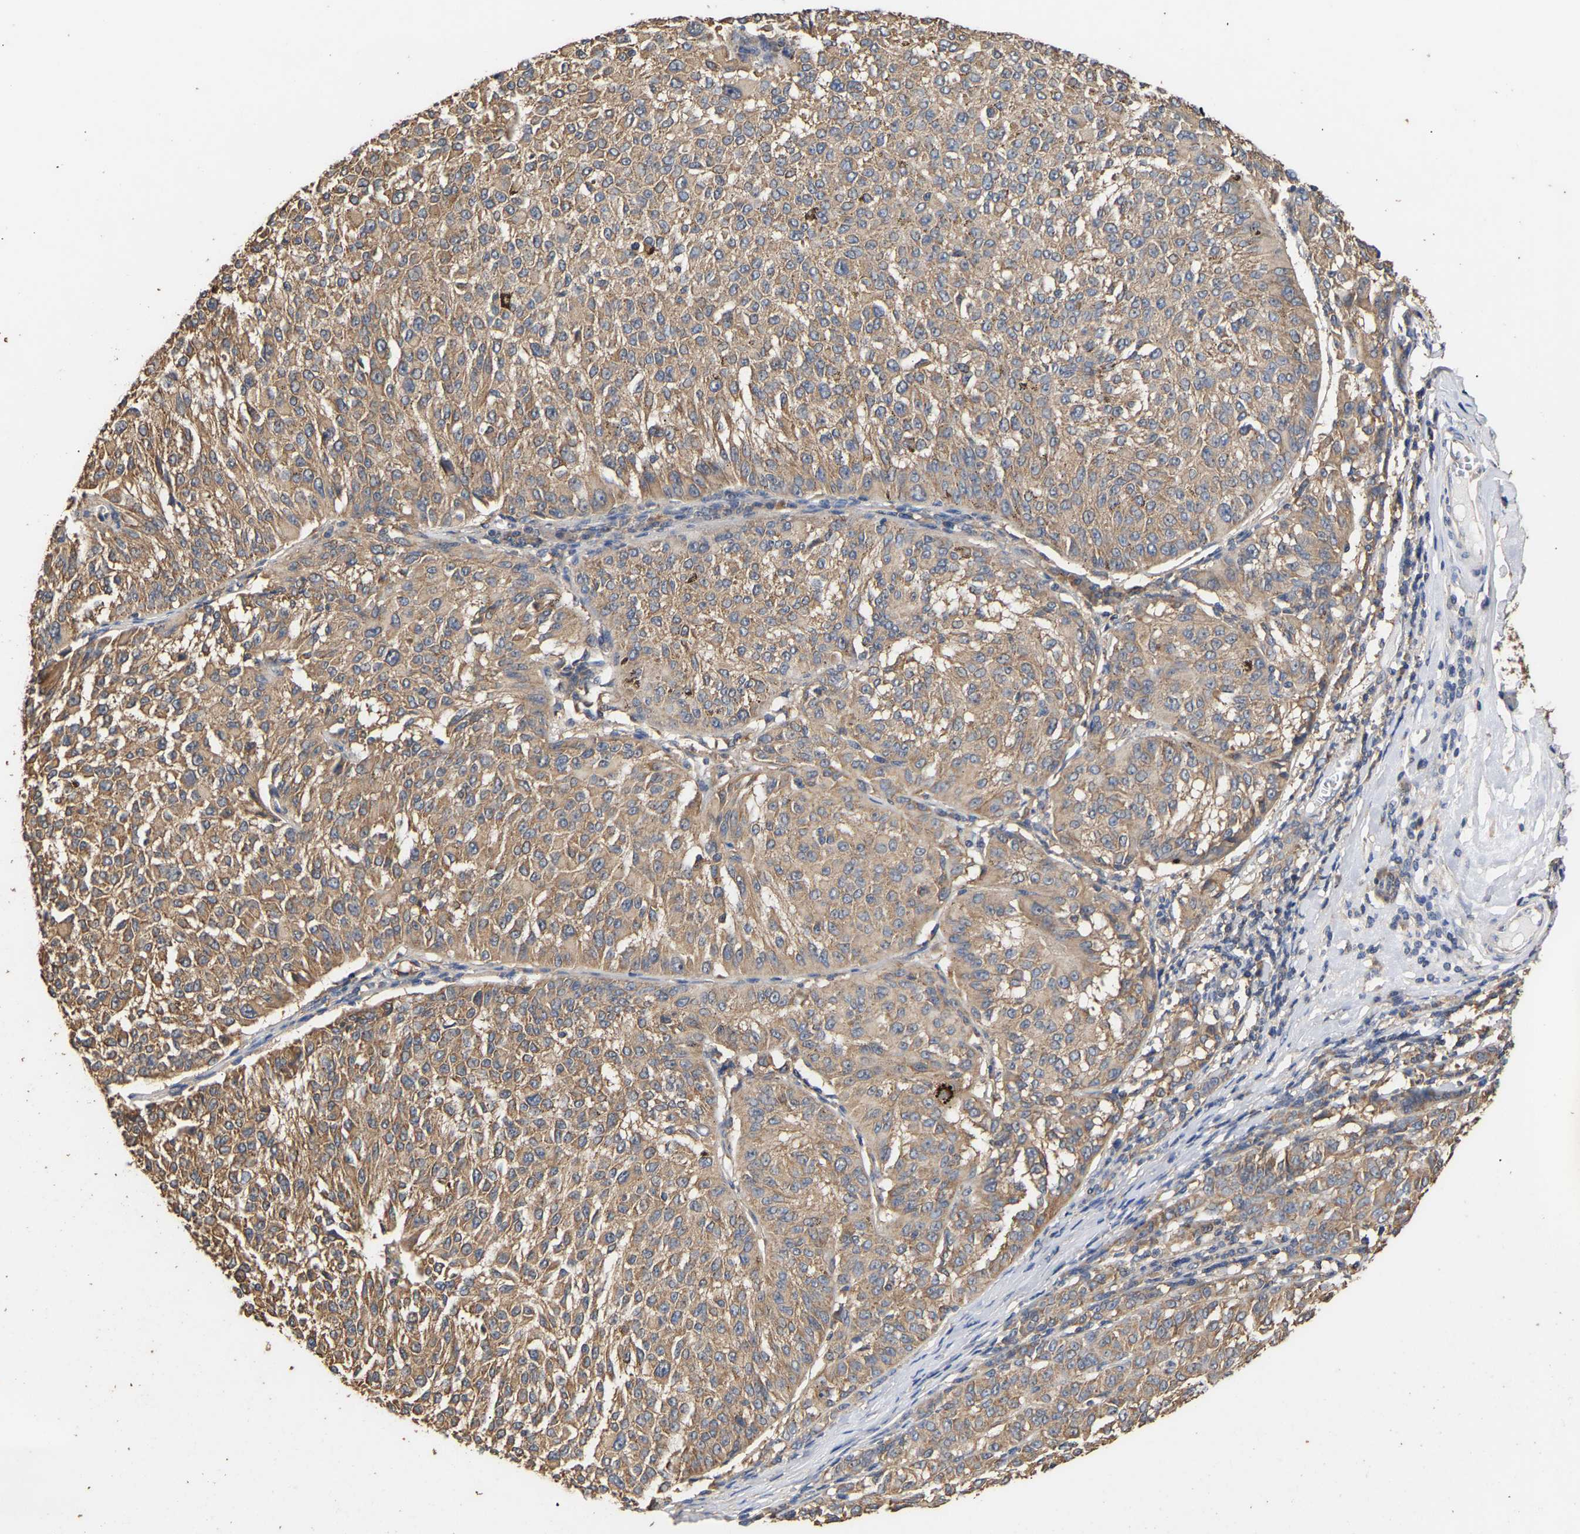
{"staining": {"intensity": "moderate", "quantity": ">75%", "location": "cytoplasmic/membranous"}, "tissue": "melanoma", "cell_type": "Tumor cells", "image_type": "cancer", "snomed": [{"axis": "morphology", "description": "Malignant melanoma, NOS"}, {"axis": "topography", "description": "Skin"}], "caption": "Immunohistochemical staining of human malignant melanoma shows moderate cytoplasmic/membranous protein staining in about >75% of tumor cells.", "gene": "ZNF26", "patient": {"sex": "female", "age": 72}}